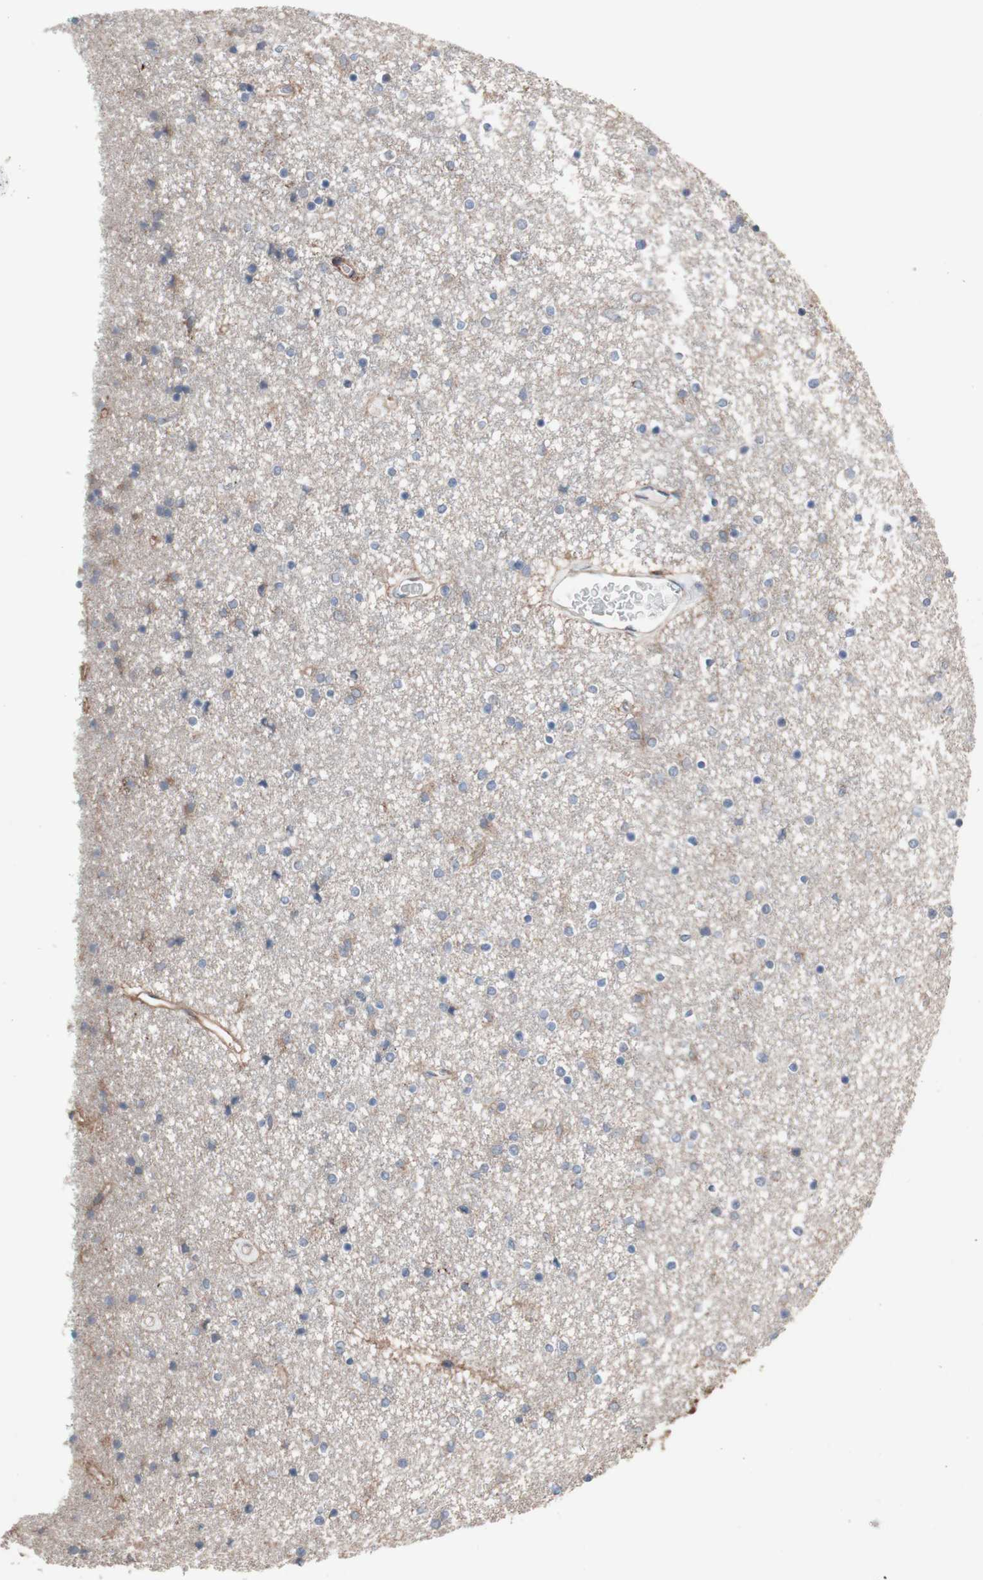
{"staining": {"intensity": "moderate", "quantity": ">75%", "location": "cytoplasmic/membranous"}, "tissue": "caudate", "cell_type": "Glial cells", "image_type": "normal", "snomed": [{"axis": "morphology", "description": "Normal tissue, NOS"}, {"axis": "topography", "description": "Lateral ventricle wall"}], "caption": "Immunohistochemical staining of benign human caudate demonstrates >75% levels of moderate cytoplasmic/membranous protein positivity in approximately >75% of glial cells.", "gene": "COPB1", "patient": {"sex": "female", "age": 54}}